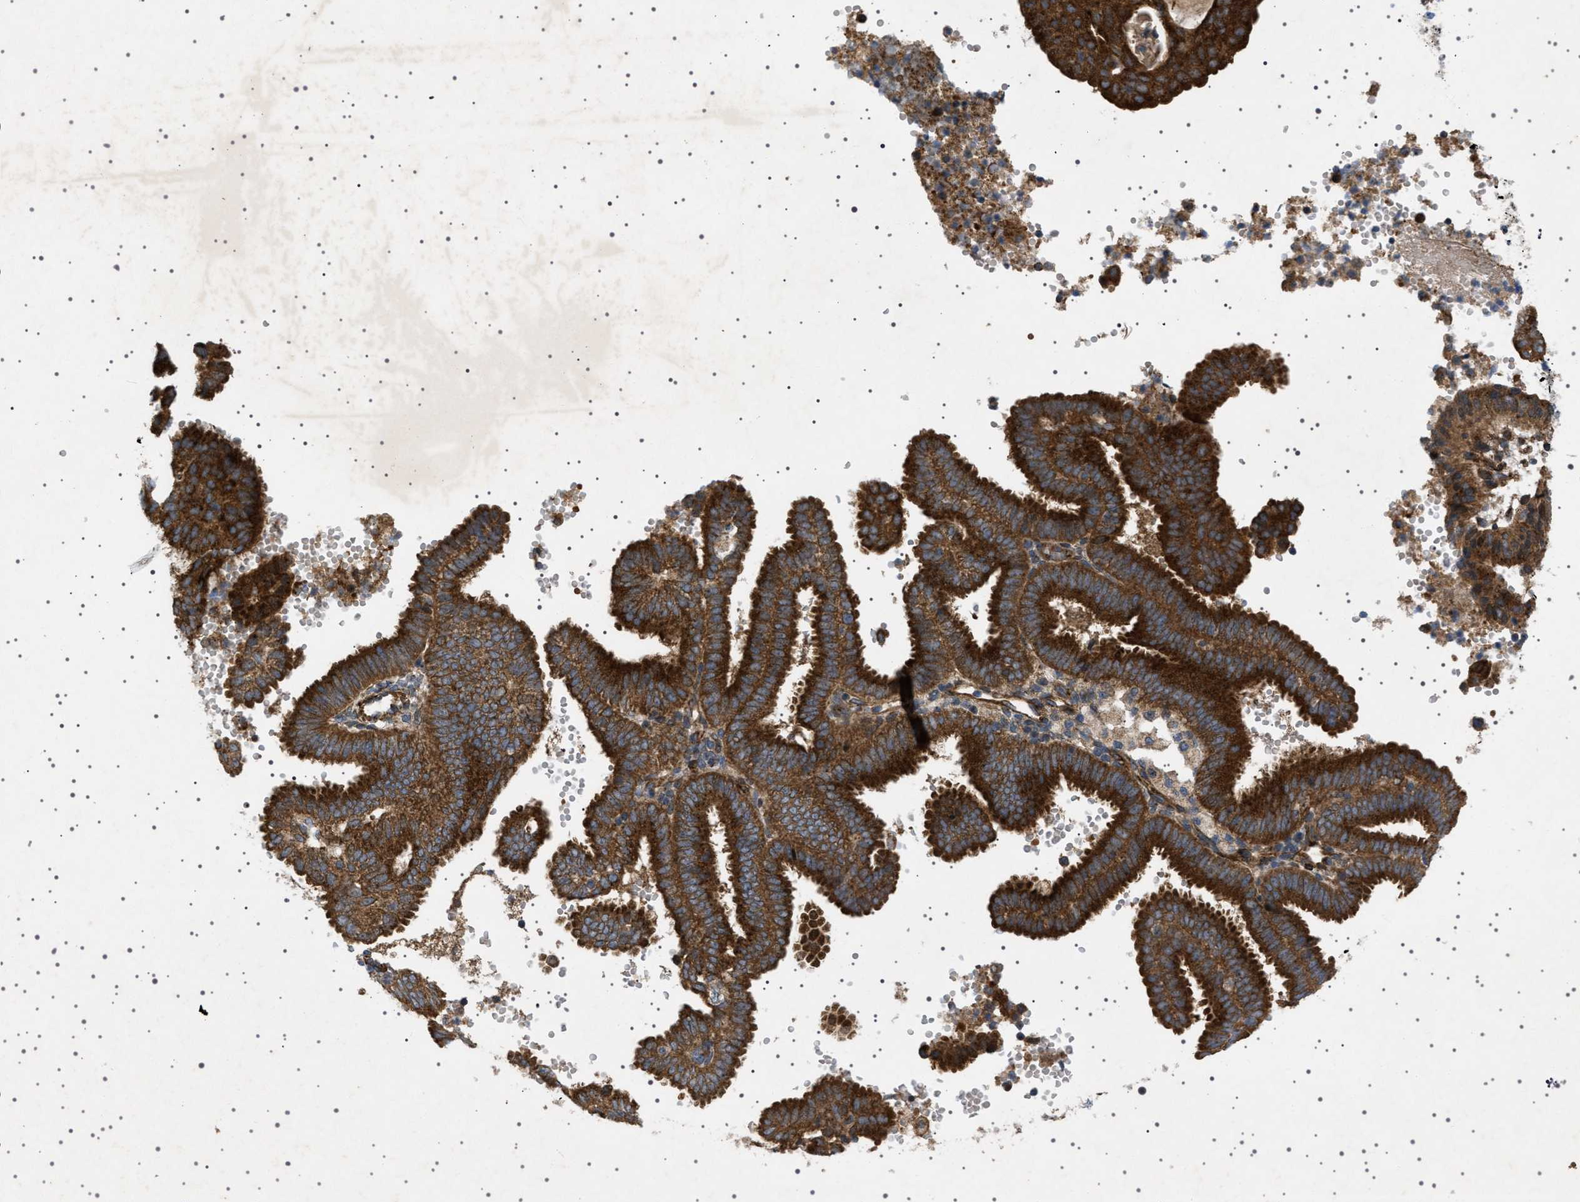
{"staining": {"intensity": "strong", "quantity": ">75%", "location": "cytoplasmic/membranous"}, "tissue": "endometrial cancer", "cell_type": "Tumor cells", "image_type": "cancer", "snomed": [{"axis": "morphology", "description": "Adenocarcinoma, NOS"}, {"axis": "topography", "description": "Endometrium"}], "caption": "Immunohistochemistry (IHC) (DAB) staining of adenocarcinoma (endometrial) exhibits strong cytoplasmic/membranous protein expression in about >75% of tumor cells.", "gene": "CCDC186", "patient": {"sex": "female", "age": 58}}